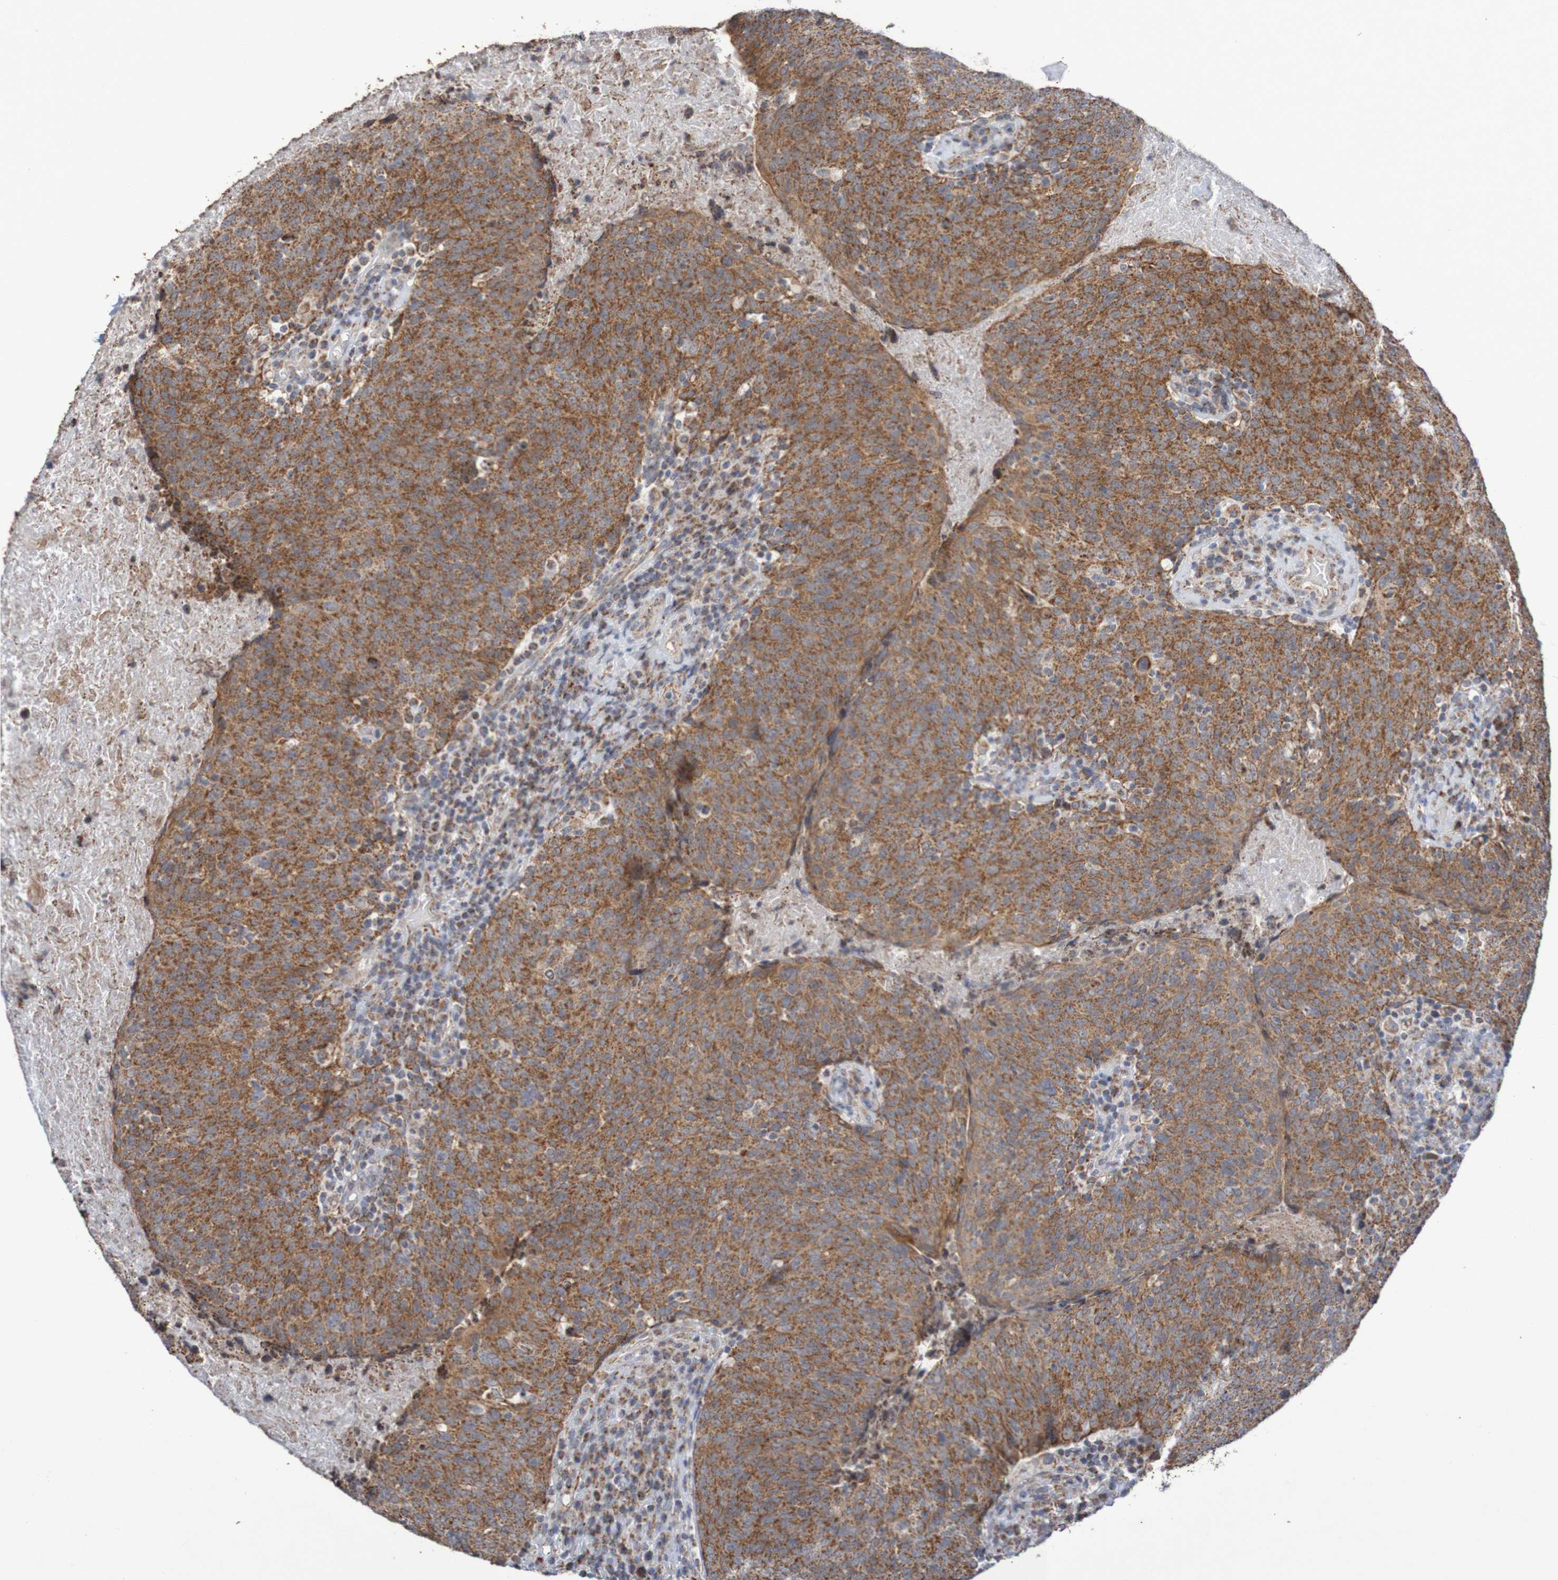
{"staining": {"intensity": "moderate", "quantity": ">75%", "location": "cytoplasmic/membranous"}, "tissue": "head and neck cancer", "cell_type": "Tumor cells", "image_type": "cancer", "snomed": [{"axis": "morphology", "description": "Squamous cell carcinoma, NOS"}, {"axis": "morphology", "description": "Squamous cell carcinoma, metastatic, NOS"}, {"axis": "topography", "description": "Lymph node"}, {"axis": "topography", "description": "Head-Neck"}], "caption": "The immunohistochemical stain shows moderate cytoplasmic/membranous expression in tumor cells of head and neck cancer (squamous cell carcinoma) tissue.", "gene": "DVL1", "patient": {"sex": "male", "age": 62}}